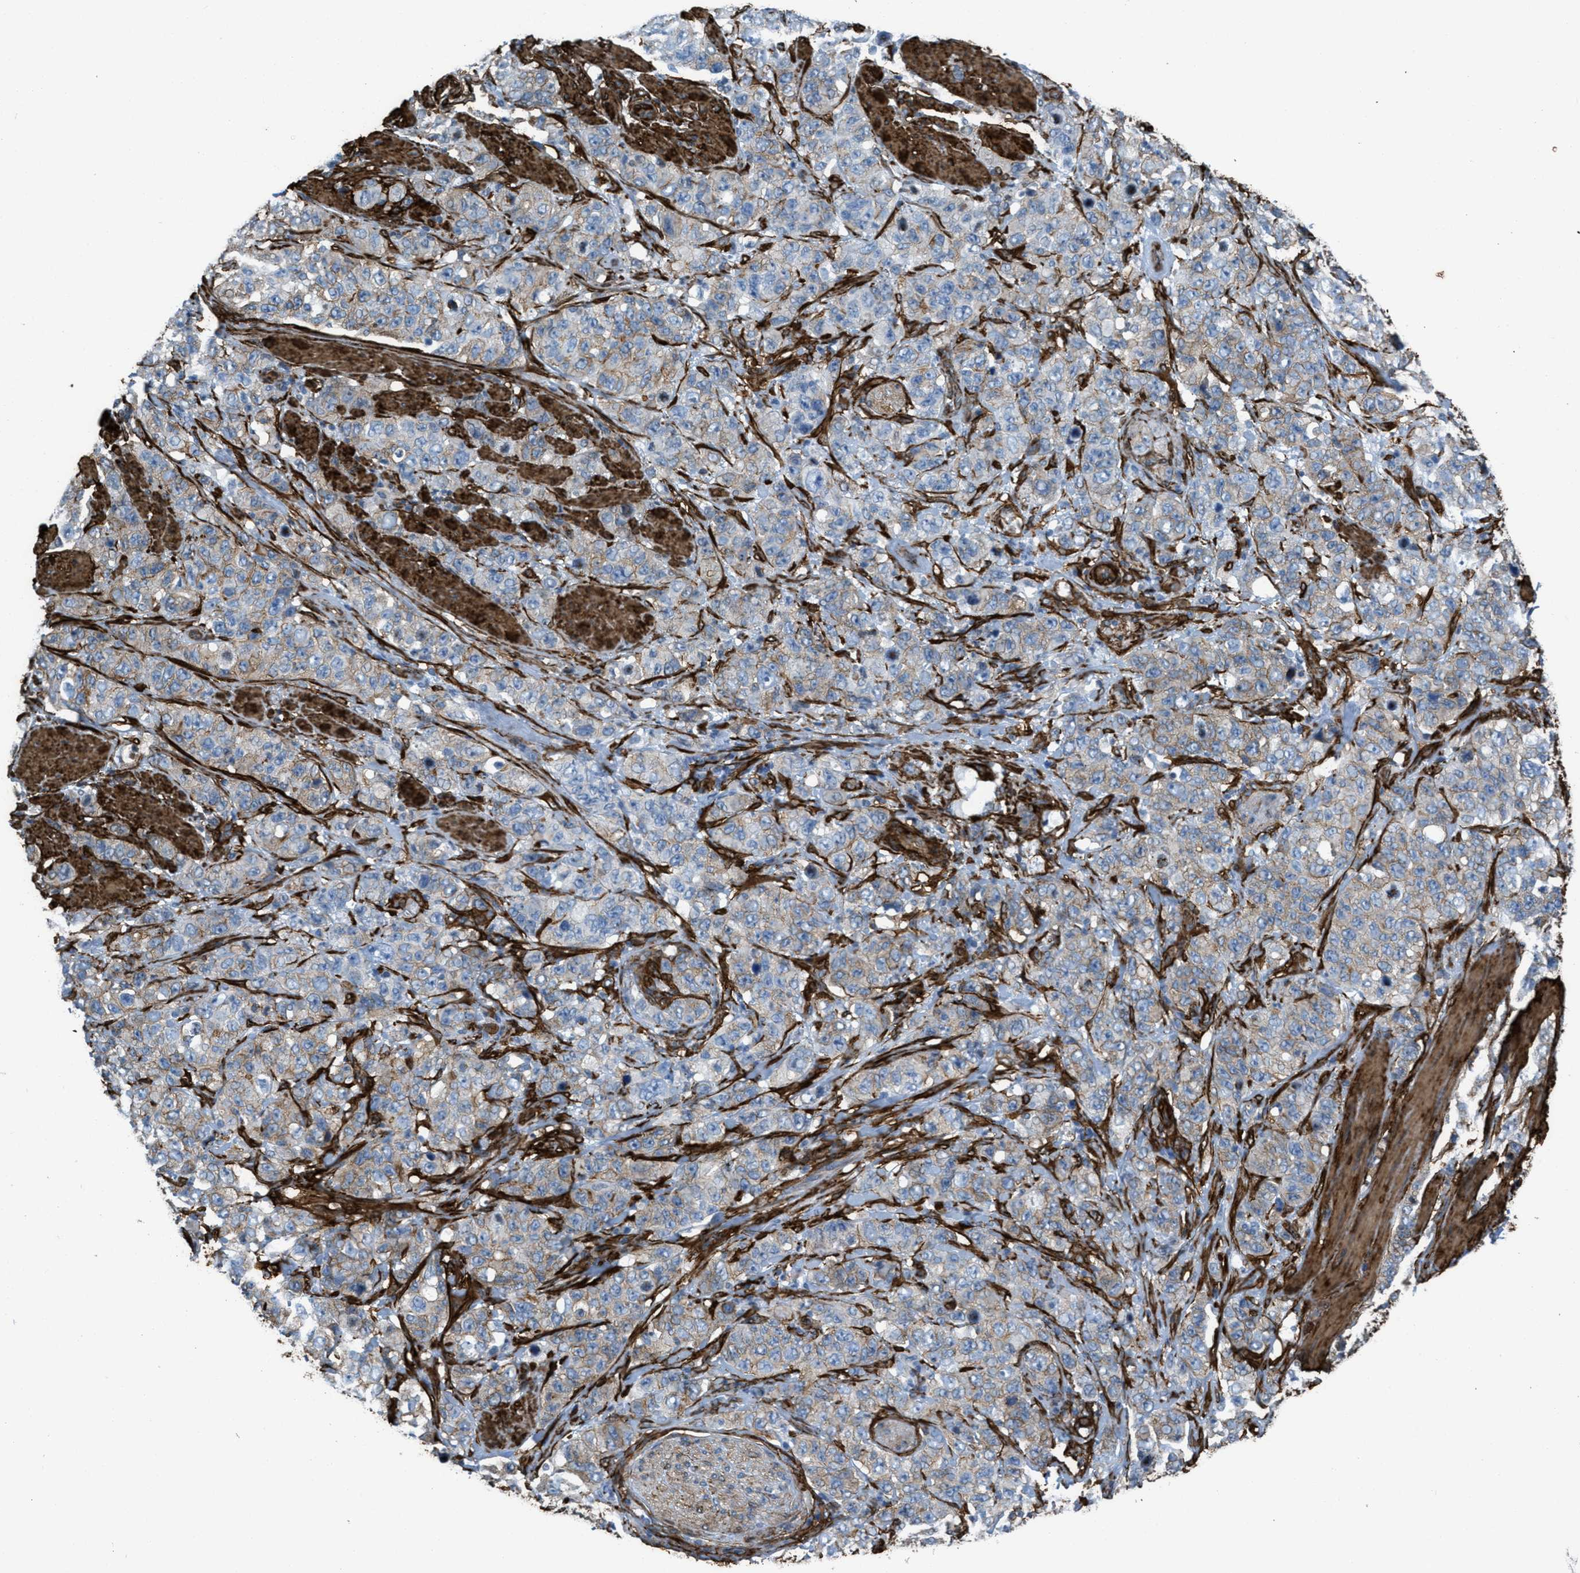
{"staining": {"intensity": "weak", "quantity": ">75%", "location": "cytoplasmic/membranous"}, "tissue": "stomach cancer", "cell_type": "Tumor cells", "image_type": "cancer", "snomed": [{"axis": "morphology", "description": "Adenocarcinoma, NOS"}, {"axis": "topography", "description": "Stomach"}], "caption": "Stomach cancer was stained to show a protein in brown. There is low levels of weak cytoplasmic/membranous expression in about >75% of tumor cells.", "gene": "CALD1", "patient": {"sex": "male", "age": 48}}